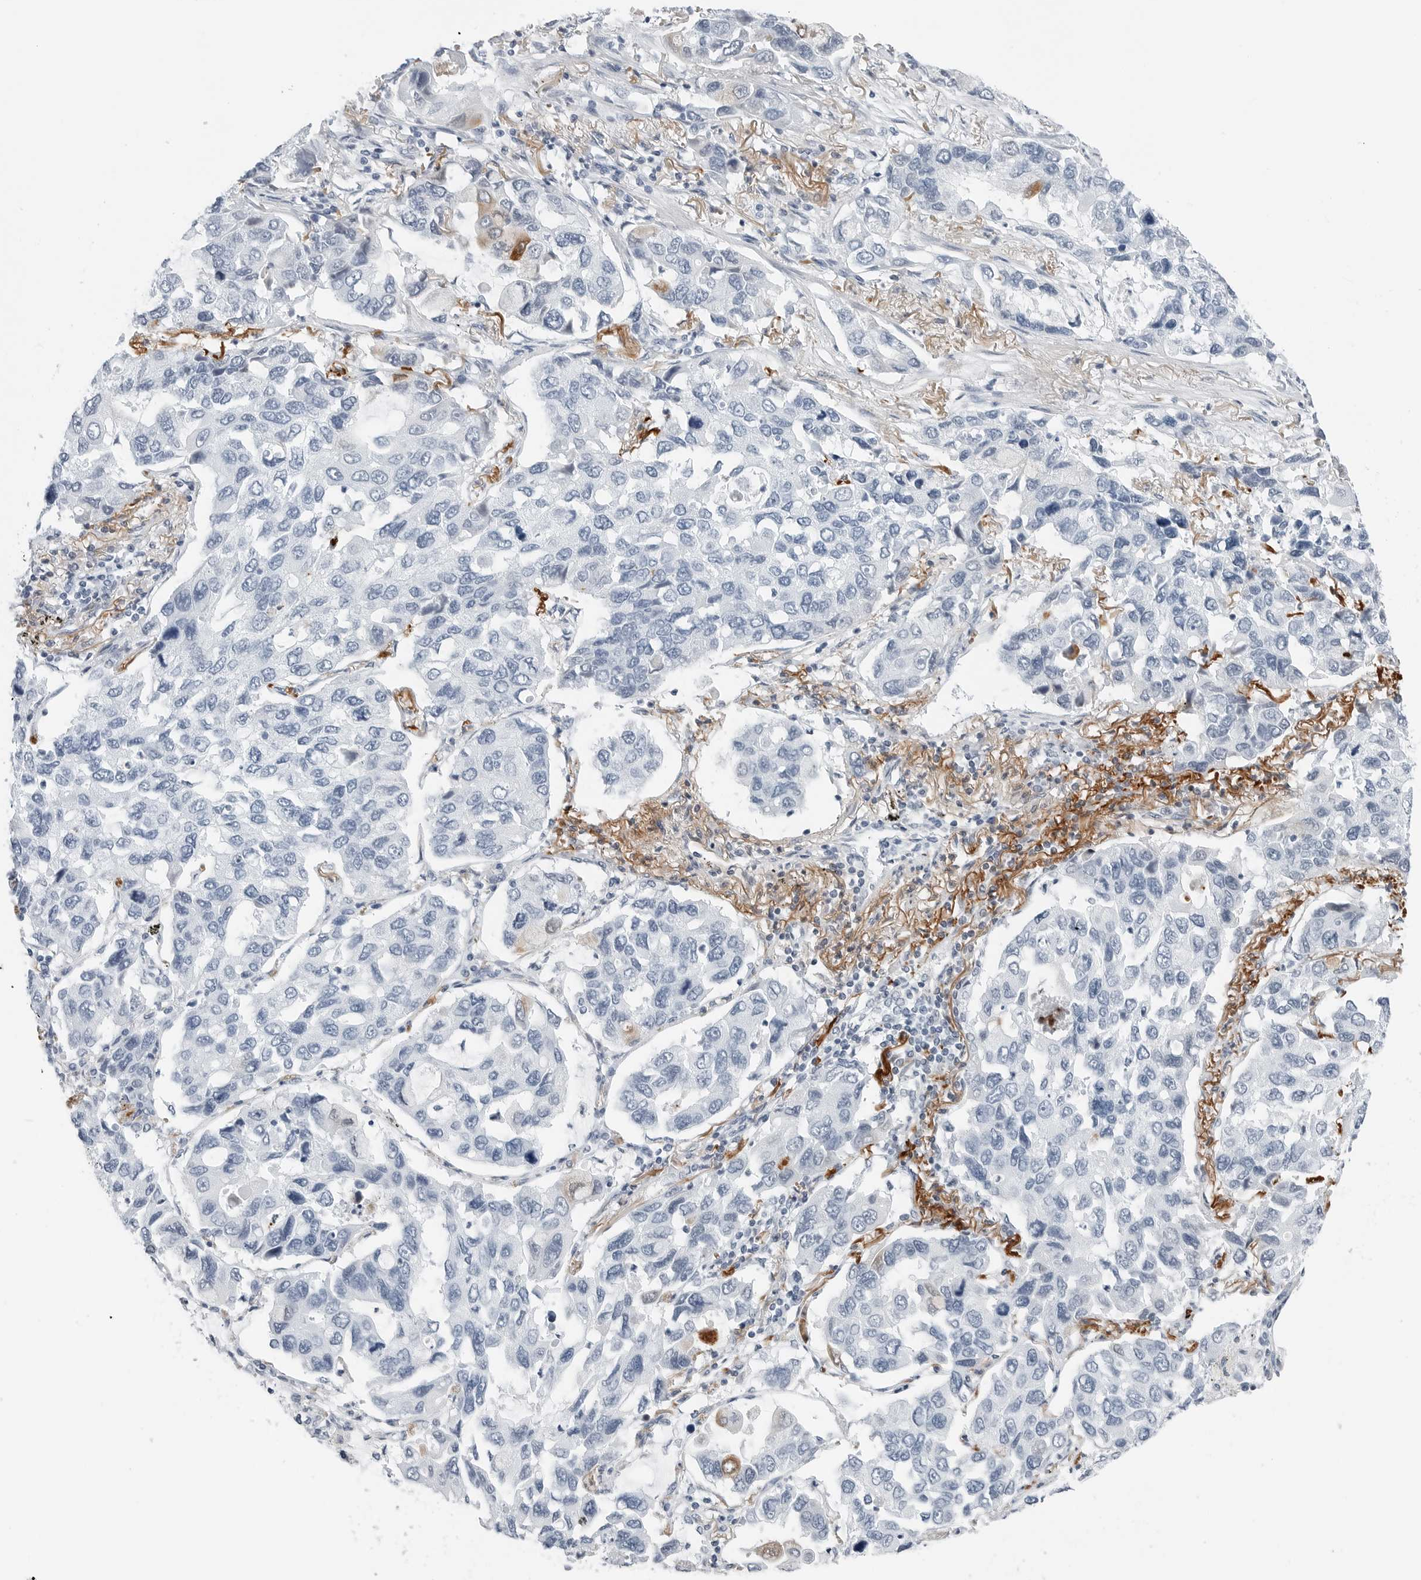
{"staining": {"intensity": "negative", "quantity": "none", "location": "none"}, "tissue": "lung cancer", "cell_type": "Tumor cells", "image_type": "cancer", "snomed": [{"axis": "morphology", "description": "Adenocarcinoma, NOS"}, {"axis": "topography", "description": "Lung"}], "caption": "Micrograph shows no significant protein staining in tumor cells of adenocarcinoma (lung).", "gene": "SLPI", "patient": {"sex": "male", "age": 64}}